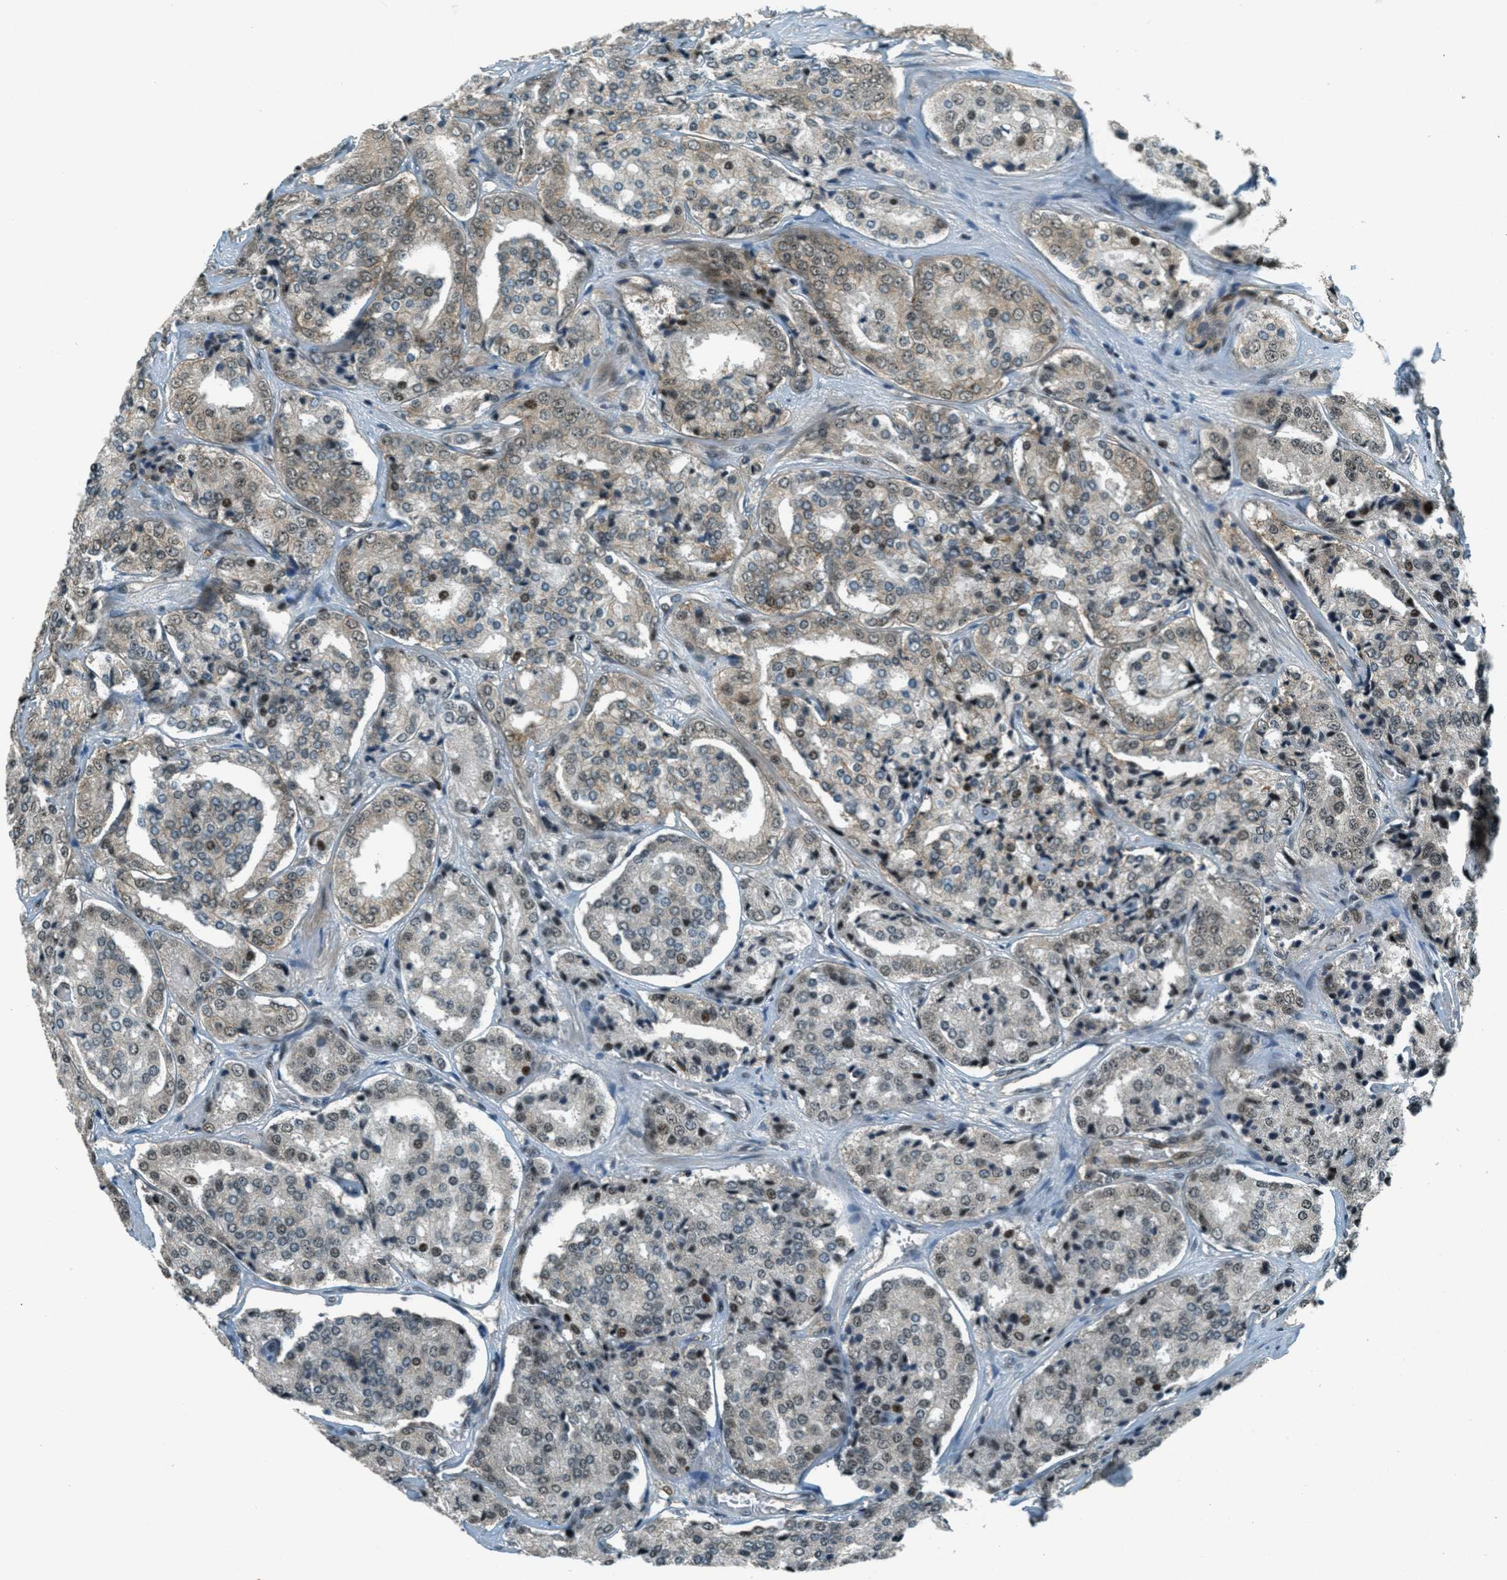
{"staining": {"intensity": "moderate", "quantity": "25%-75%", "location": "cytoplasmic/membranous,nuclear"}, "tissue": "prostate cancer", "cell_type": "Tumor cells", "image_type": "cancer", "snomed": [{"axis": "morphology", "description": "Adenocarcinoma, High grade"}, {"axis": "topography", "description": "Prostate"}], "caption": "Protein staining demonstrates moderate cytoplasmic/membranous and nuclear staining in approximately 25%-75% of tumor cells in prostate adenocarcinoma (high-grade). The protein is stained brown, and the nuclei are stained in blue (DAB (3,3'-diaminobenzidine) IHC with brightfield microscopy, high magnification).", "gene": "FOXM1", "patient": {"sex": "male", "age": 65}}